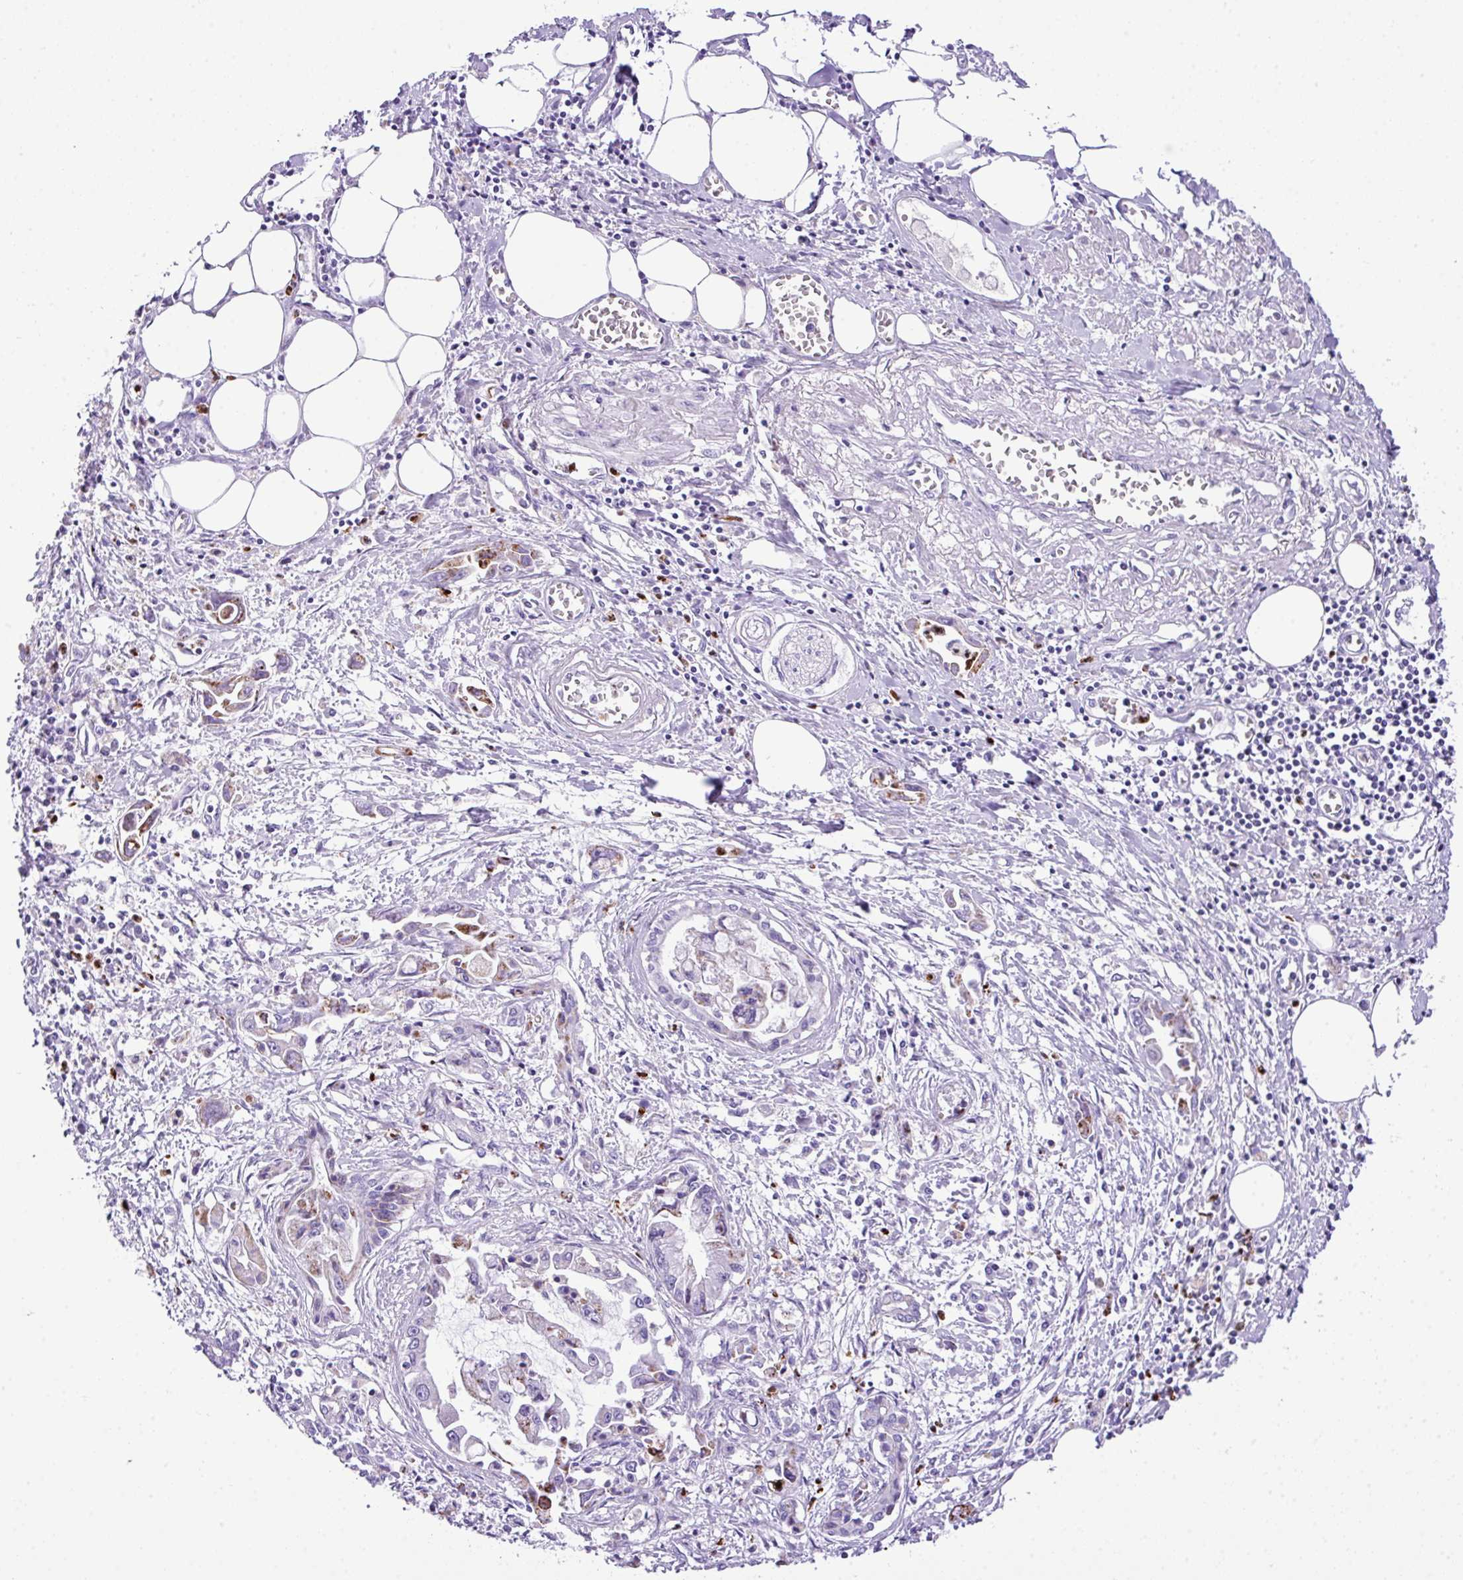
{"staining": {"intensity": "moderate", "quantity": "<25%", "location": "cytoplasmic/membranous"}, "tissue": "pancreatic cancer", "cell_type": "Tumor cells", "image_type": "cancer", "snomed": [{"axis": "morphology", "description": "Adenocarcinoma, NOS"}, {"axis": "topography", "description": "Pancreas"}], "caption": "This image shows immunohistochemistry staining of pancreatic adenocarcinoma, with low moderate cytoplasmic/membranous expression in approximately <25% of tumor cells.", "gene": "RCAN2", "patient": {"sex": "male", "age": 84}}